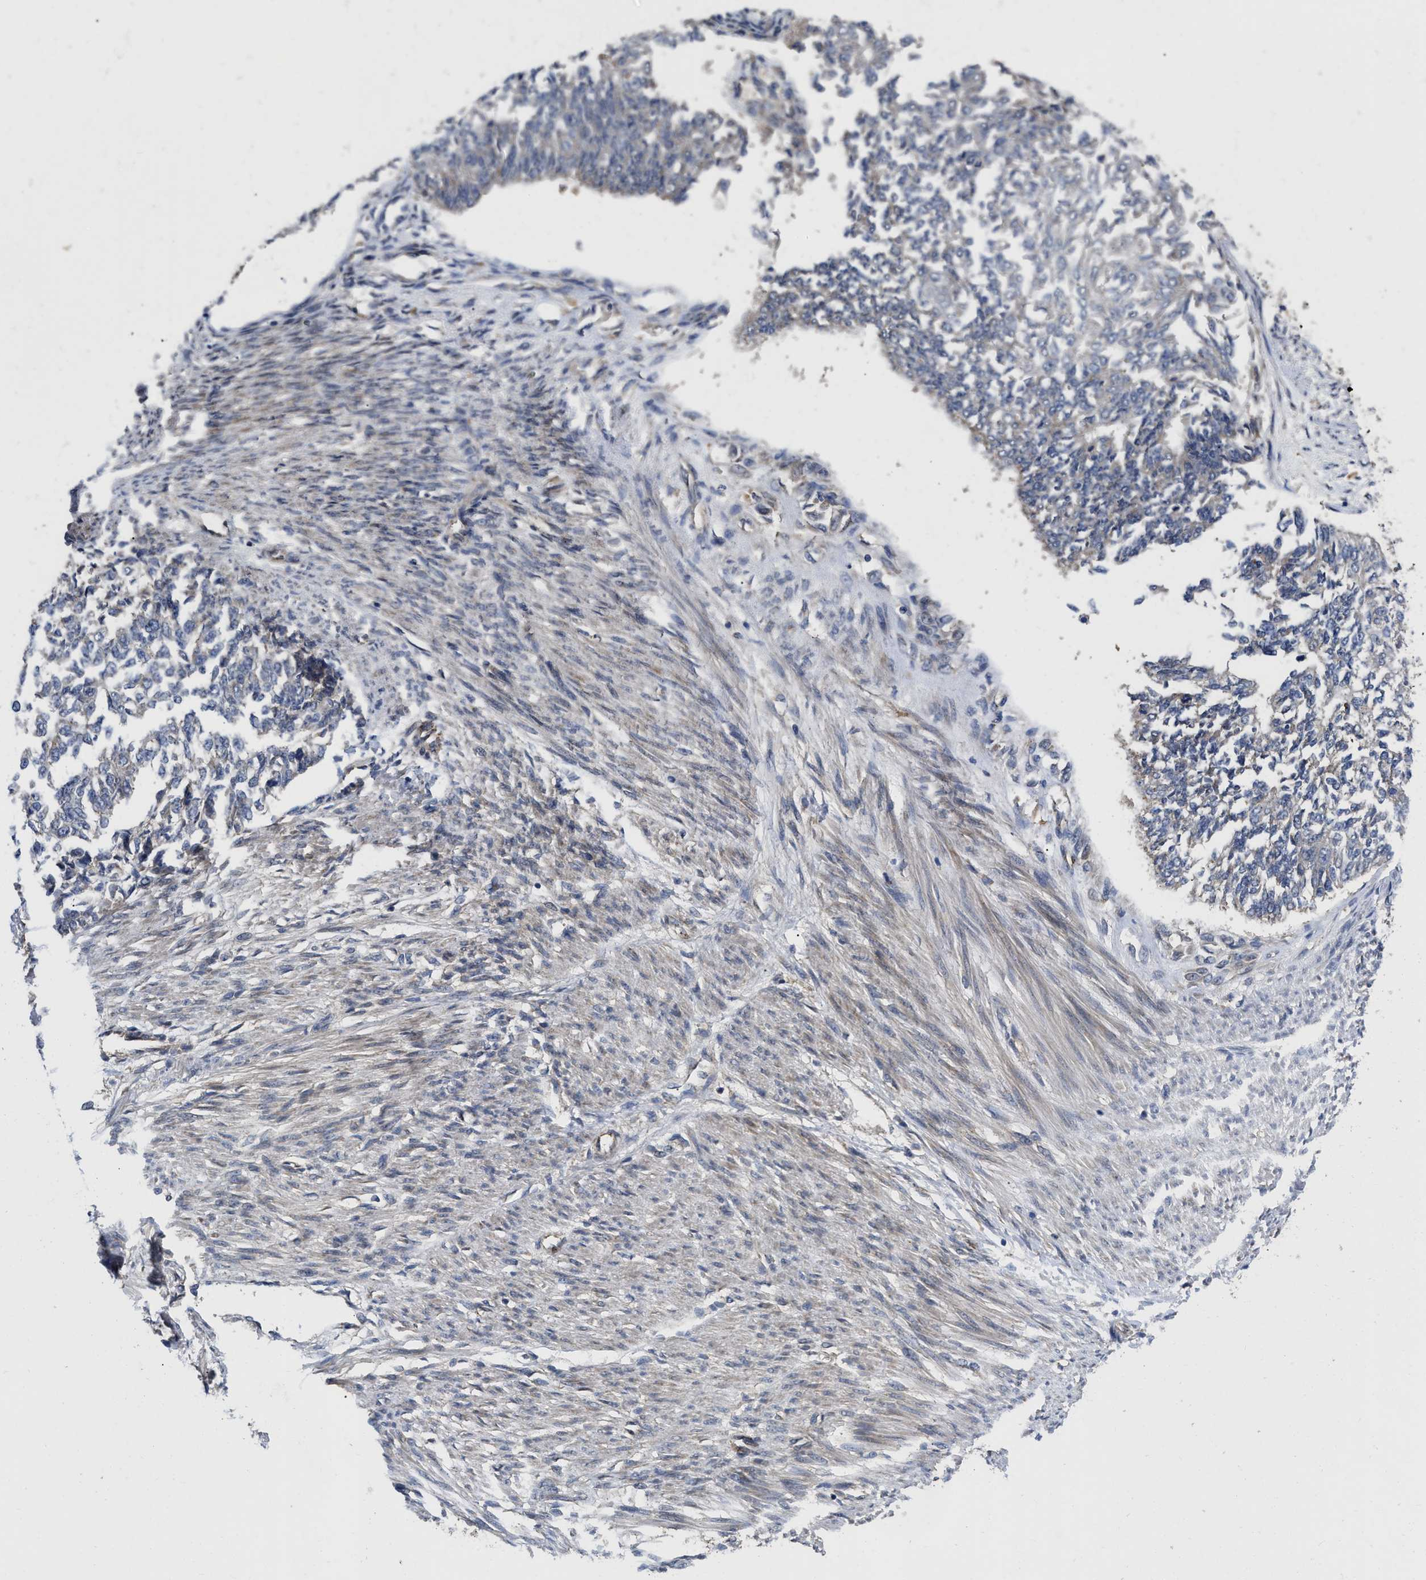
{"staining": {"intensity": "negative", "quantity": "none", "location": "none"}, "tissue": "endometrial cancer", "cell_type": "Tumor cells", "image_type": "cancer", "snomed": [{"axis": "morphology", "description": "Adenocarcinoma, NOS"}, {"axis": "topography", "description": "Endometrium"}], "caption": "There is no significant positivity in tumor cells of endometrial cancer (adenocarcinoma).", "gene": "PKD2", "patient": {"sex": "female", "age": 32}}